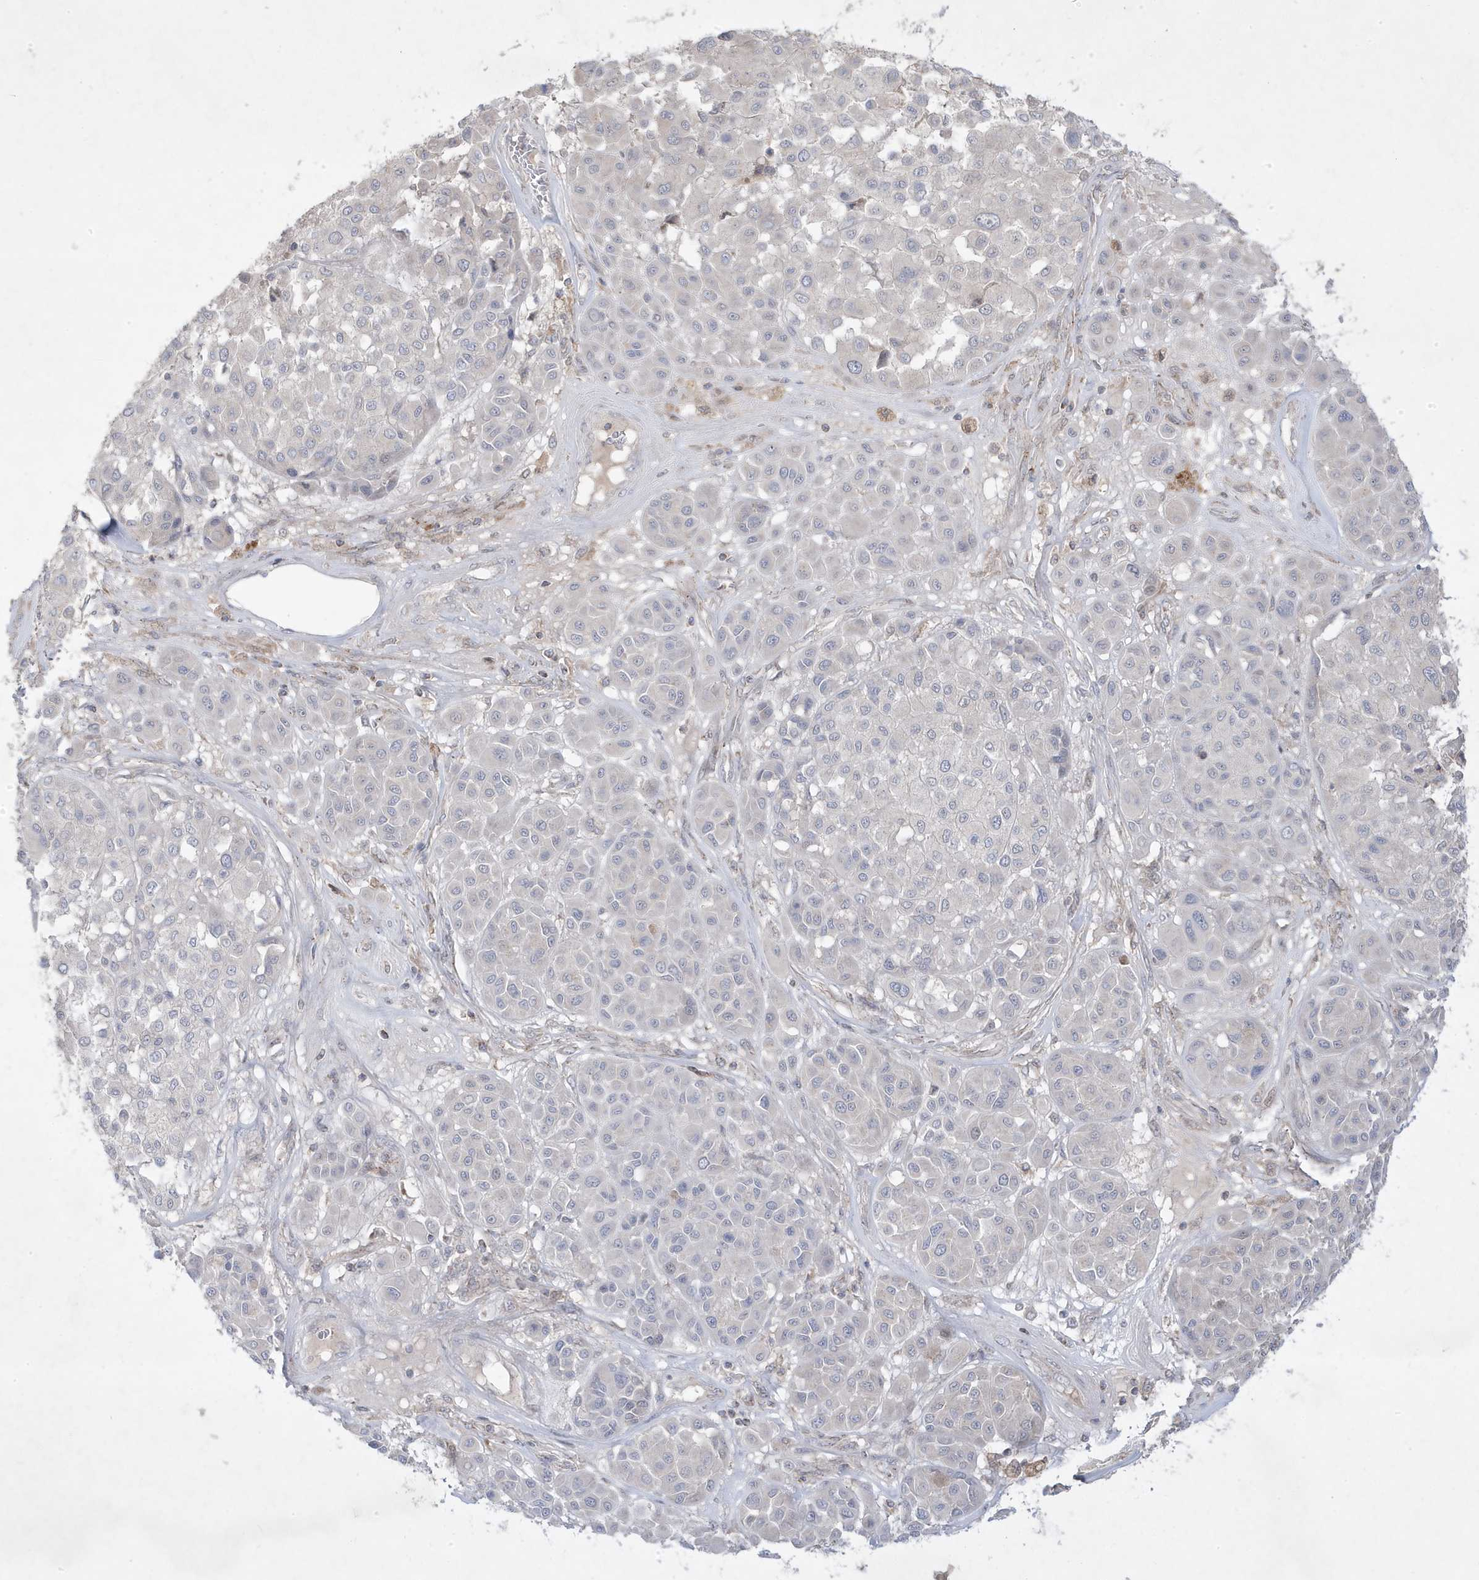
{"staining": {"intensity": "negative", "quantity": "none", "location": "none"}, "tissue": "melanoma", "cell_type": "Tumor cells", "image_type": "cancer", "snomed": [{"axis": "morphology", "description": "Malignant melanoma, Metastatic site"}, {"axis": "topography", "description": "Soft tissue"}], "caption": "Image shows no protein positivity in tumor cells of malignant melanoma (metastatic site) tissue.", "gene": "ADAMTSL3", "patient": {"sex": "male", "age": 41}}